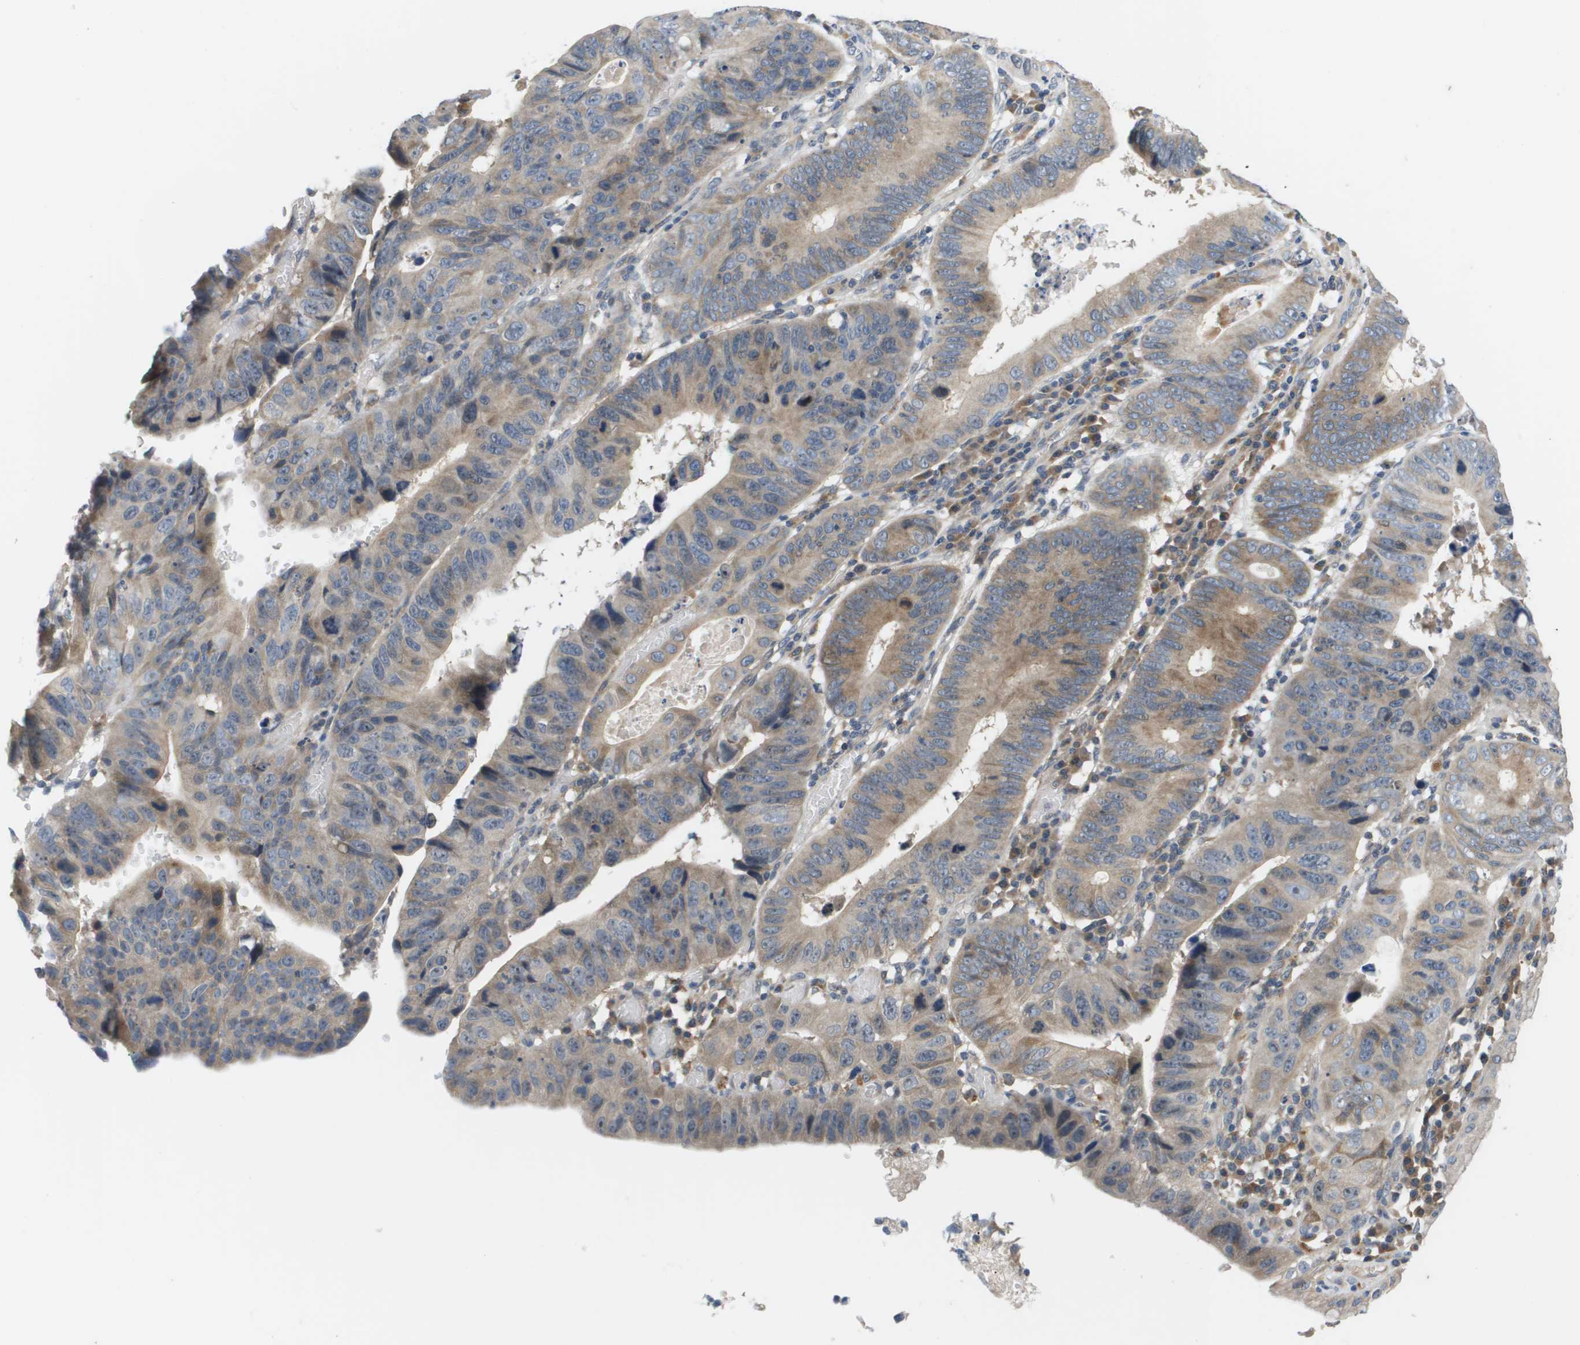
{"staining": {"intensity": "moderate", "quantity": ">75%", "location": "cytoplasmic/membranous"}, "tissue": "stomach cancer", "cell_type": "Tumor cells", "image_type": "cancer", "snomed": [{"axis": "morphology", "description": "Adenocarcinoma, NOS"}, {"axis": "topography", "description": "Stomach"}], "caption": "Immunohistochemical staining of human stomach cancer shows moderate cytoplasmic/membranous protein staining in about >75% of tumor cells.", "gene": "SLC25A20", "patient": {"sex": "male", "age": 59}}